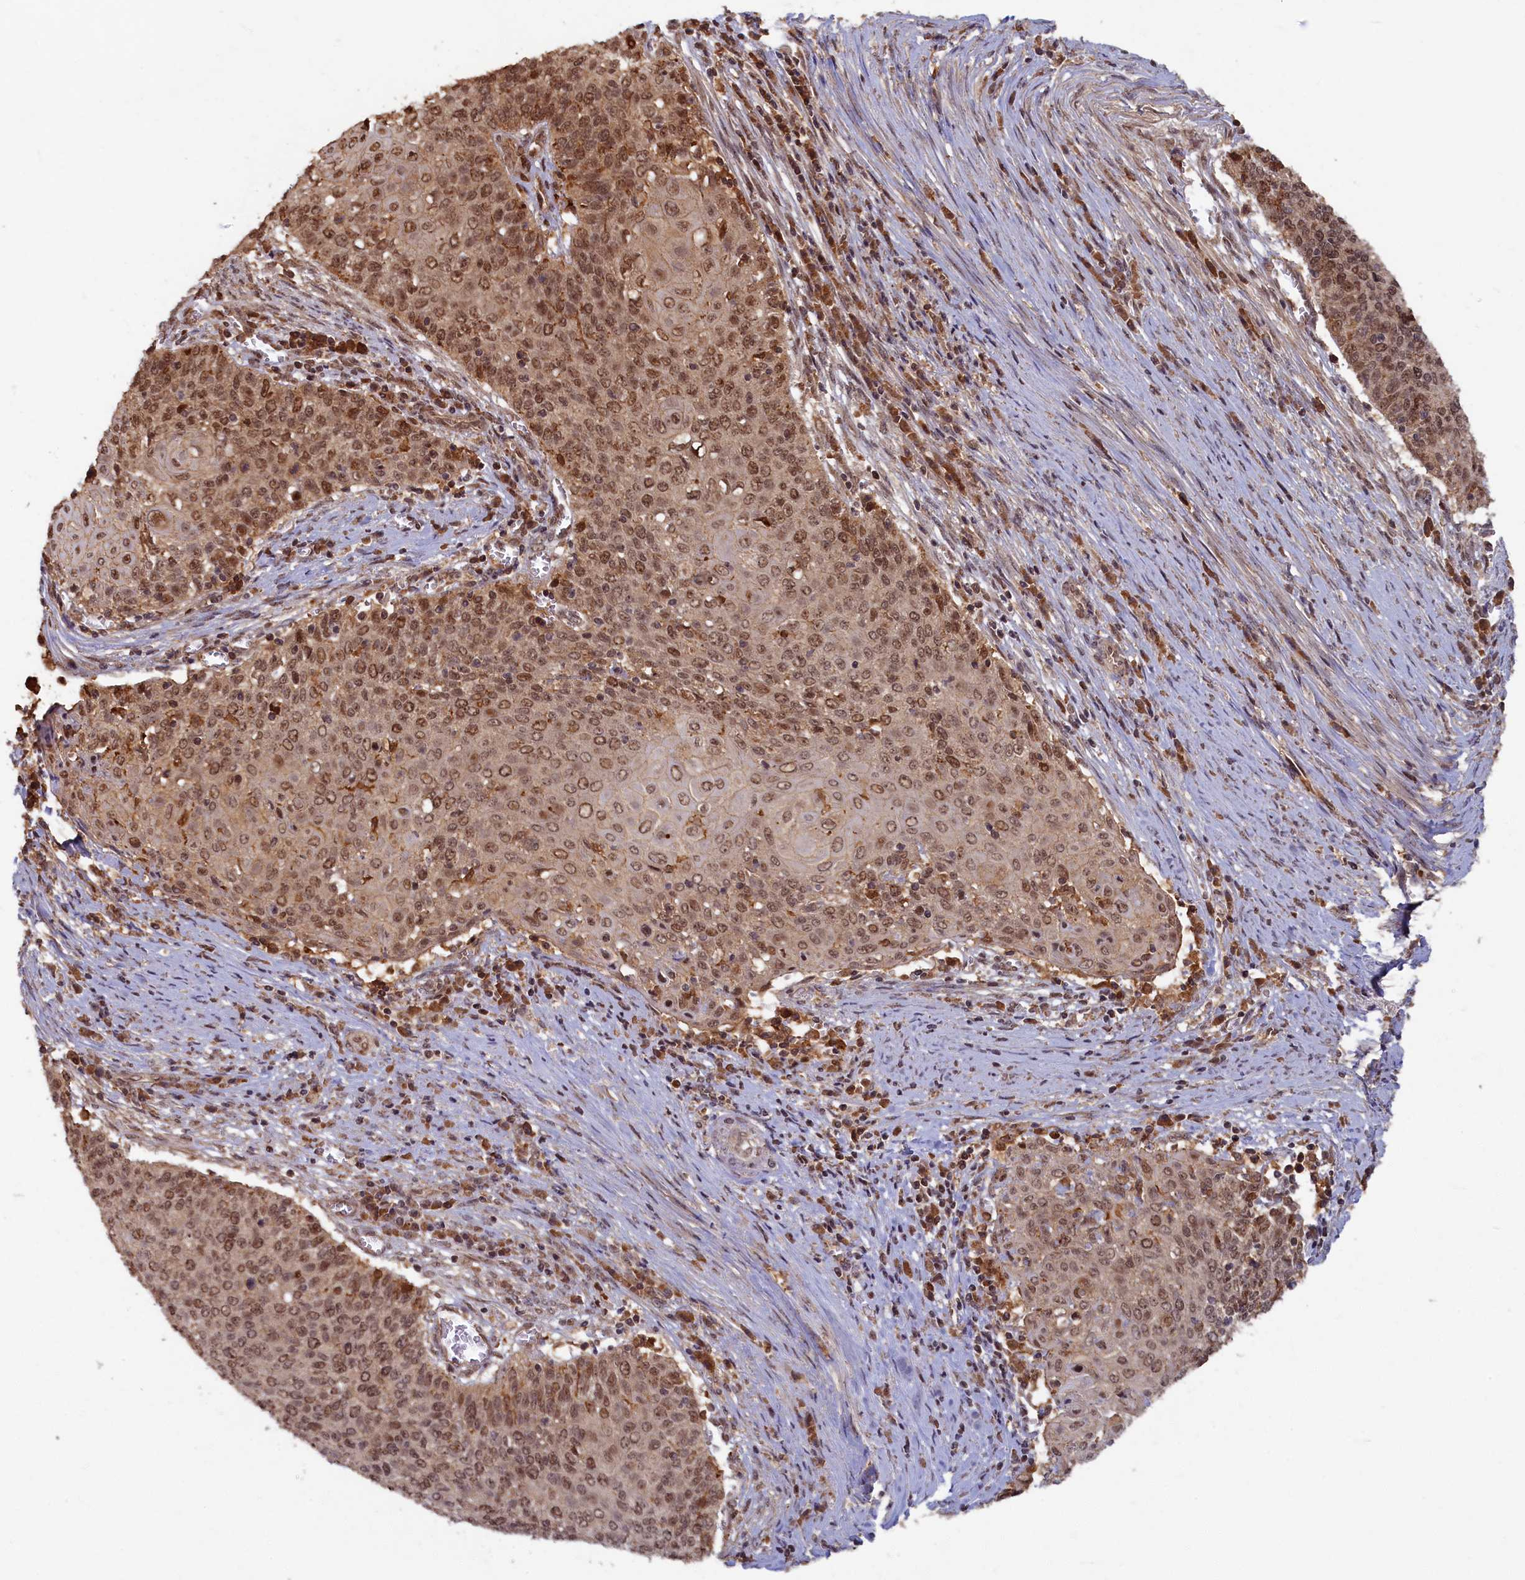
{"staining": {"intensity": "moderate", "quantity": ">75%", "location": "nuclear"}, "tissue": "cervical cancer", "cell_type": "Tumor cells", "image_type": "cancer", "snomed": [{"axis": "morphology", "description": "Squamous cell carcinoma, NOS"}, {"axis": "topography", "description": "Cervix"}], "caption": "About >75% of tumor cells in human squamous cell carcinoma (cervical) display moderate nuclear protein staining as visualized by brown immunohistochemical staining.", "gene": "BRCA1", "patient": {"sex": "female", "age": 39}}